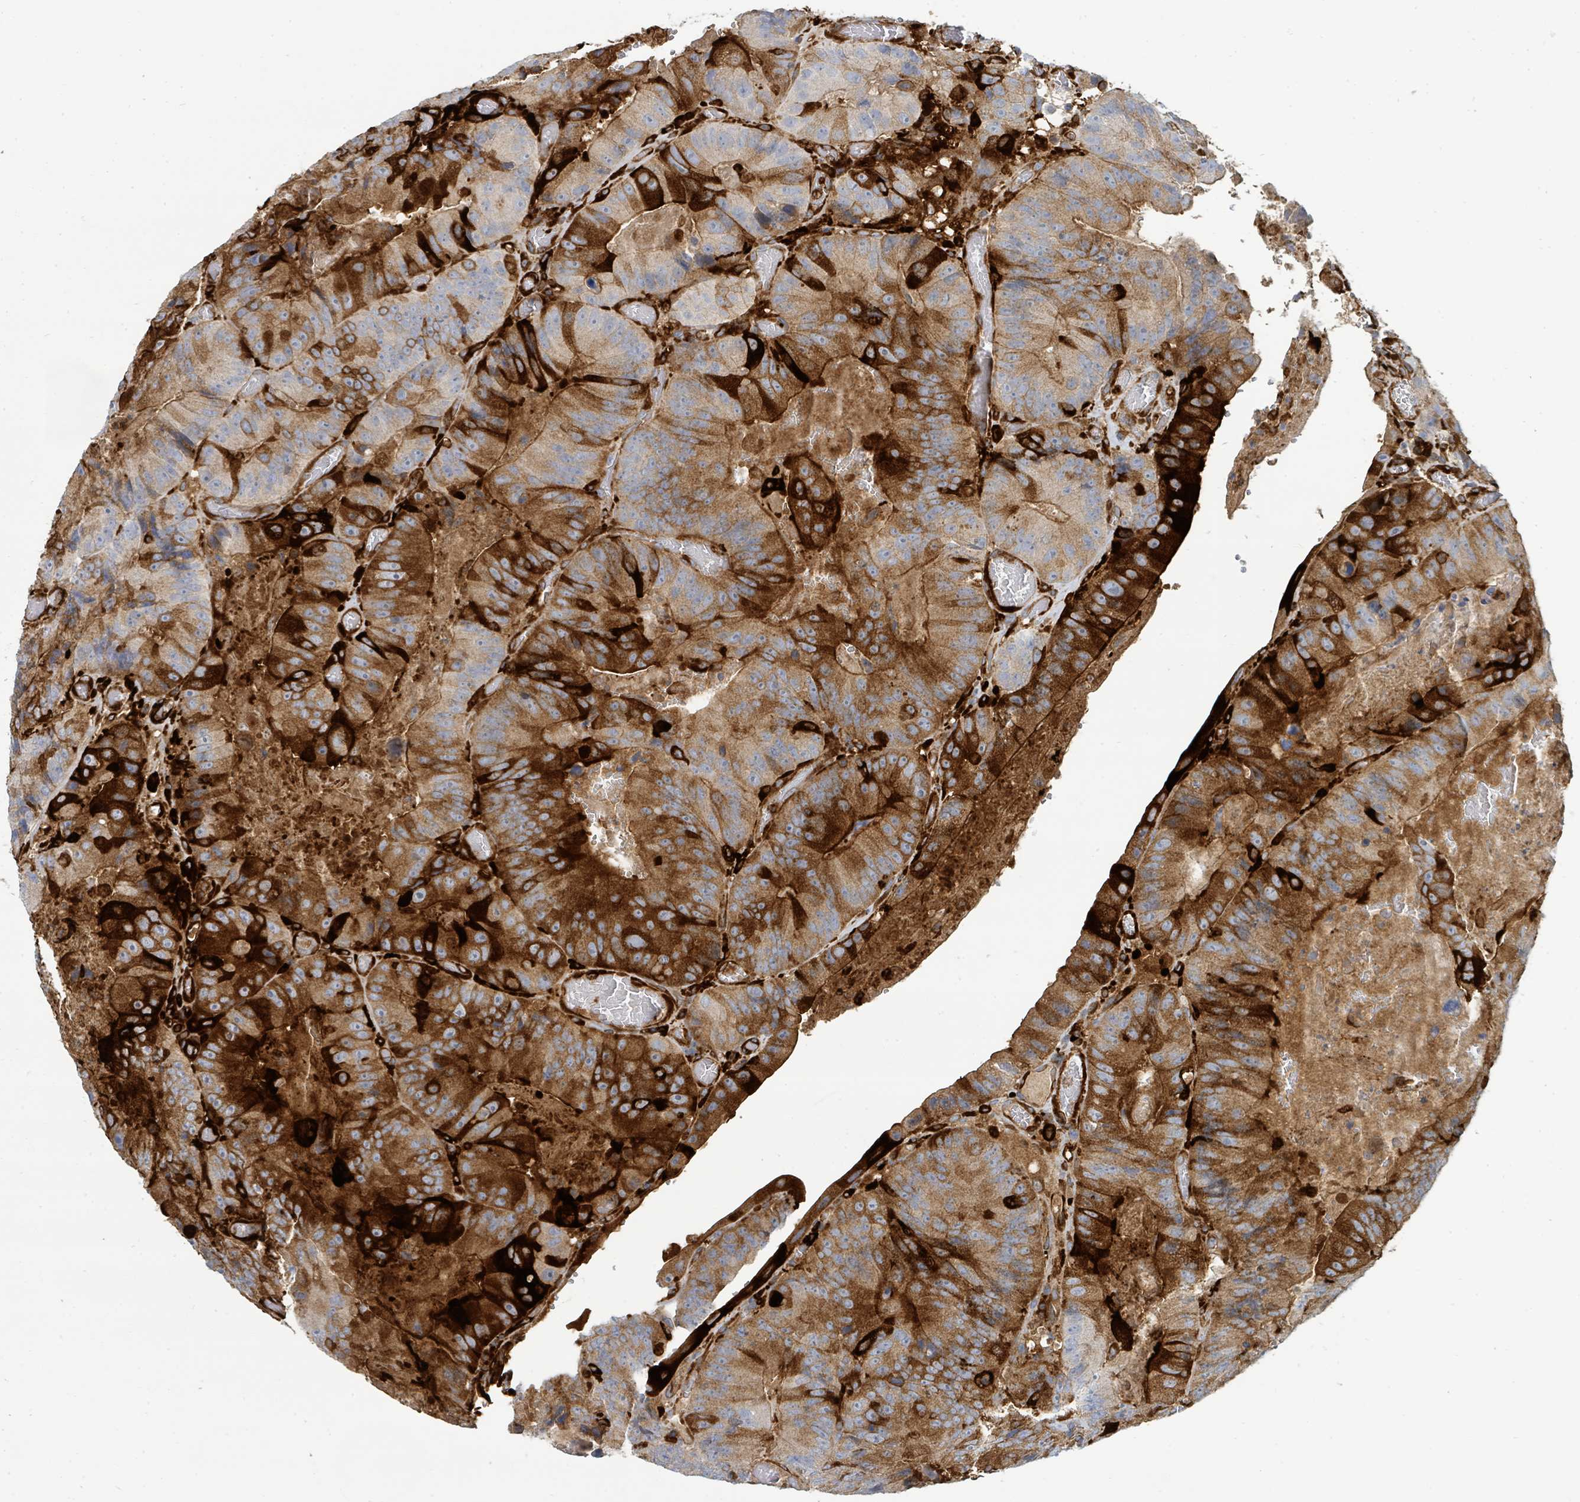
{"staining": {"intensity": "strong", "quantity": "25%-75%", "location": "cytoplasmic/membranous"}, "tissue": "colorectal cancer", "cell_type": "Tumor cells", "image_type": "cancer", "snomed": [{"axis": "morphology", "description": "Adenocarcinoma, NOS"}, {"axis": "topography", "description": "Colon"}], "caption": "Strong cytoplasmic/membranous protein positivity is appreciated in approximately 25%-75% of tumor cells in adenocarcinoma (colorectal).", "gene": "IFIT1", "patient": {"sex": "female", "age": 86}}